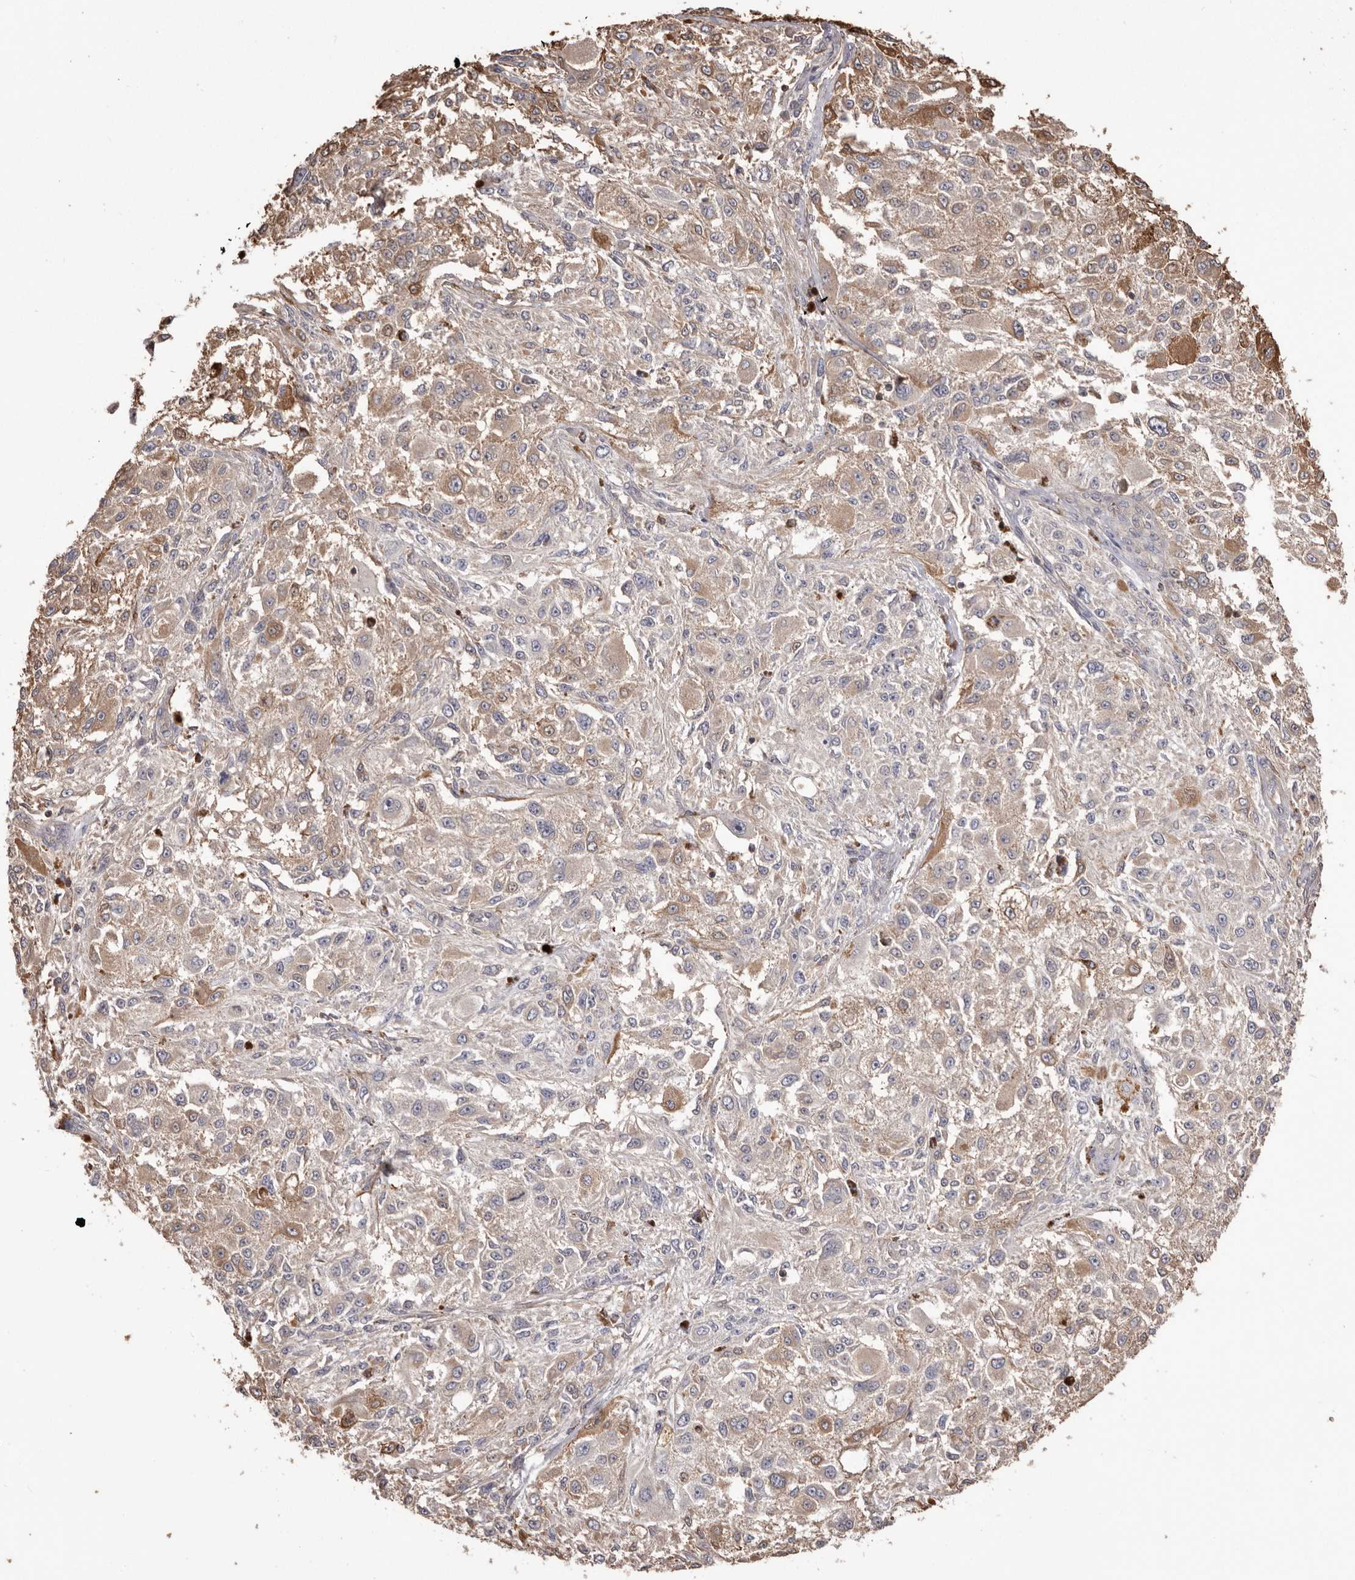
{"staining": {"intensity": "negative", "quantity": "none", "location": "none"}, "tissue": "melanoma", "cell_type": "Tumor cells", "image_type": "cancer", "snomed": [{"axis": "morphology", "description": "Necrosis, NOS"}, {"axis": "morphology", "description": "Malignant melanoma, NOS"}, {"axis": "topography", "description": "Skin"}], "caption": "Melanoma was stained to show a protein in brown. There is no significant positivity in tumor cells.", "gene": "PKM", "patient": {"sex": "female", "age": 87}}